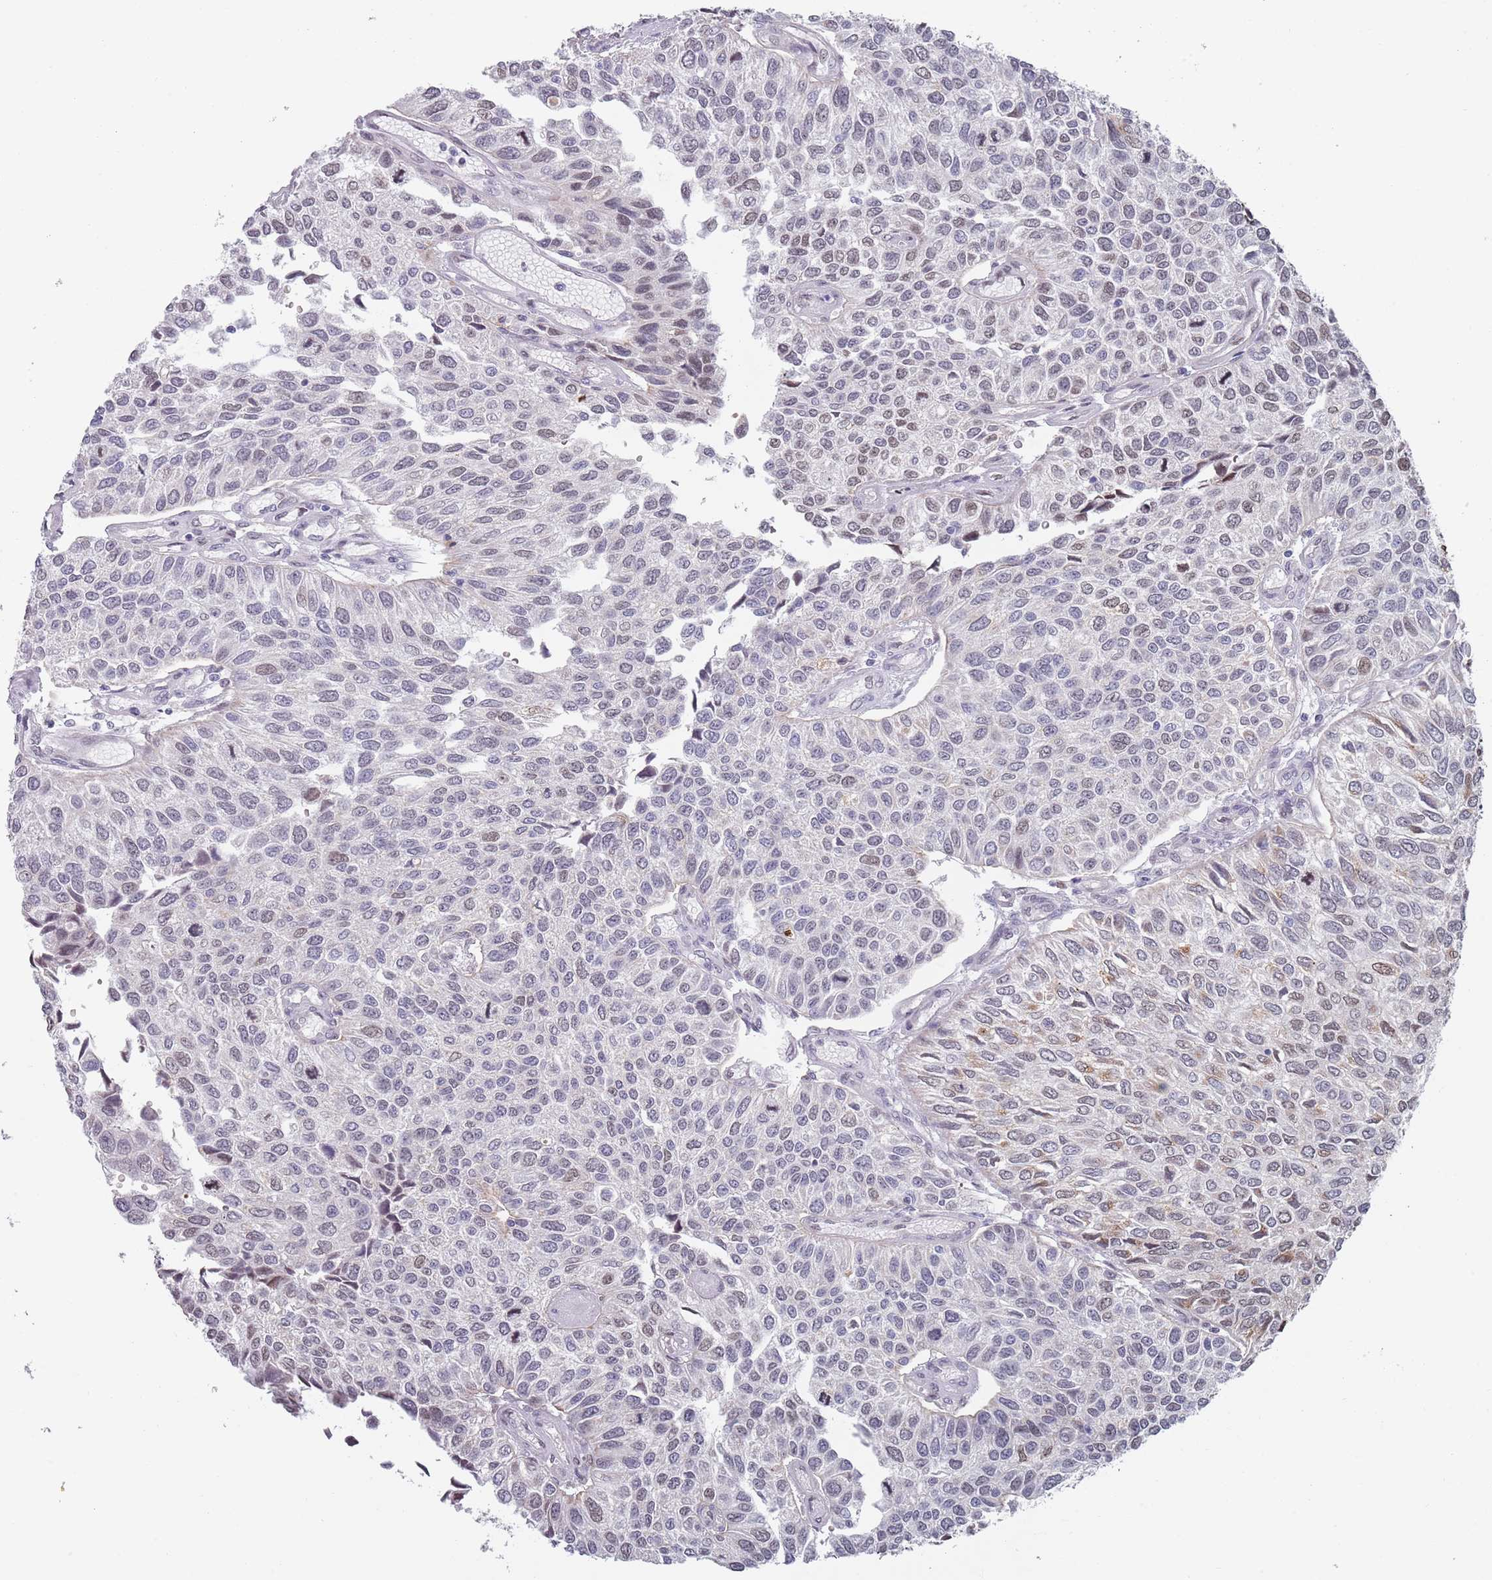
{"staining": {"intensity": "moderate", "quantity": "<25%", "location": "nuclear"}, "tissue": "urothelial cancer", "cell_type": "Tumor cells", "image_type": "cancer", "snomed": [{"axis": "morphology", "description": "Urothelial carcinoma, NOS"}, {"axis": "topography", "description": "Urinary bladder"}], "caption": "Immunohistochemistry (IHC) staining of transitional cell carcinoma, which shows low levels of moderate nuclear staining in approximately <25% of tumor cells indicating moderate nuclear protein staining. The staining was performed using DAB (brown) for protein detection and nuclei were counterstained in hematoxylin (blue).", "gene": "MFSD12", "patient": {"sex": "male", "age": 55}}